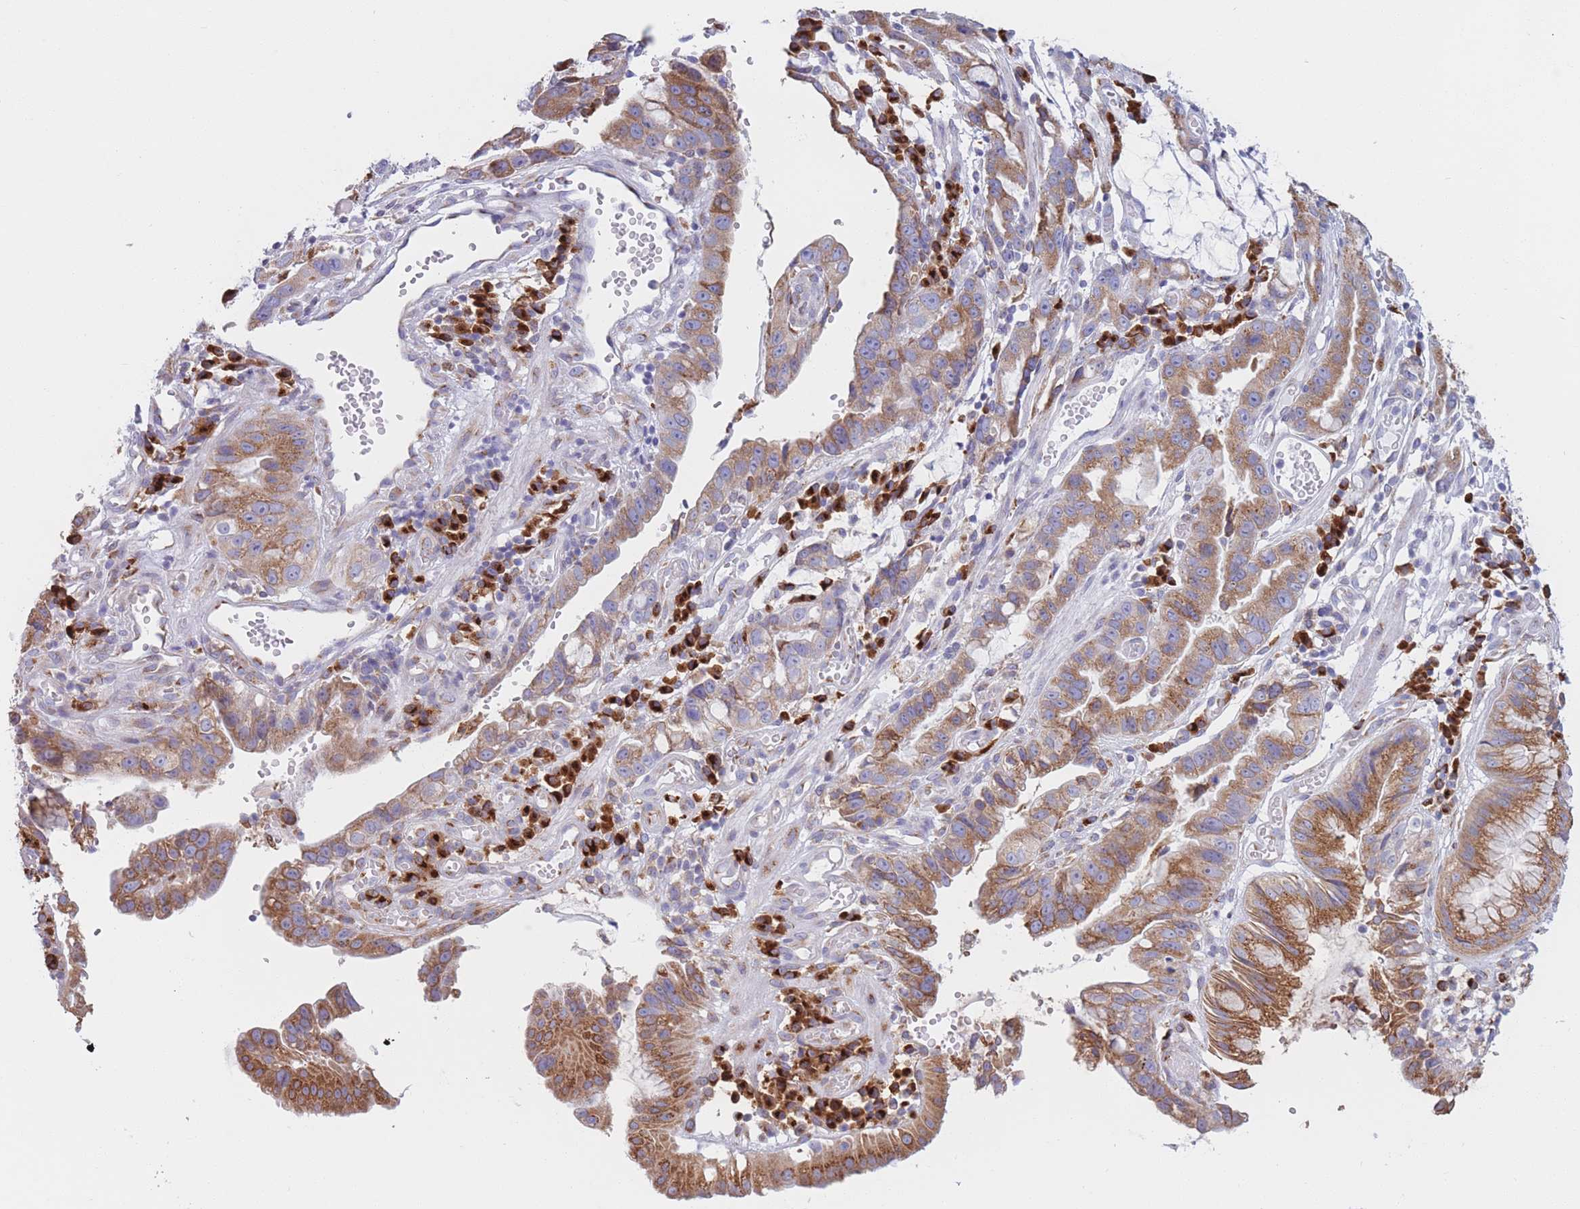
{"staining": {"intensity": "moderate", "quantity": ">75%", "location": "cytoplasmic/membranous"}, "tissue": "stomach cancer", "cell_type": "Tumor cells", "image_type": "cancer", "snomed": [{"axis": "morphology", "description": "Adenocarcinoma, NOS"}, {"axis": "topography", "description": "Stomach"}], "caption": "DAB immunohistochemical staining of human stomach adenocarcinoma displays moderate cytoplasmic/membranous protein positivity in approximately >75% of tumor cells. Nuclei are stained in blue.", "gene": "MRPL30", "patient": {"sex": "male", "age": 55}}